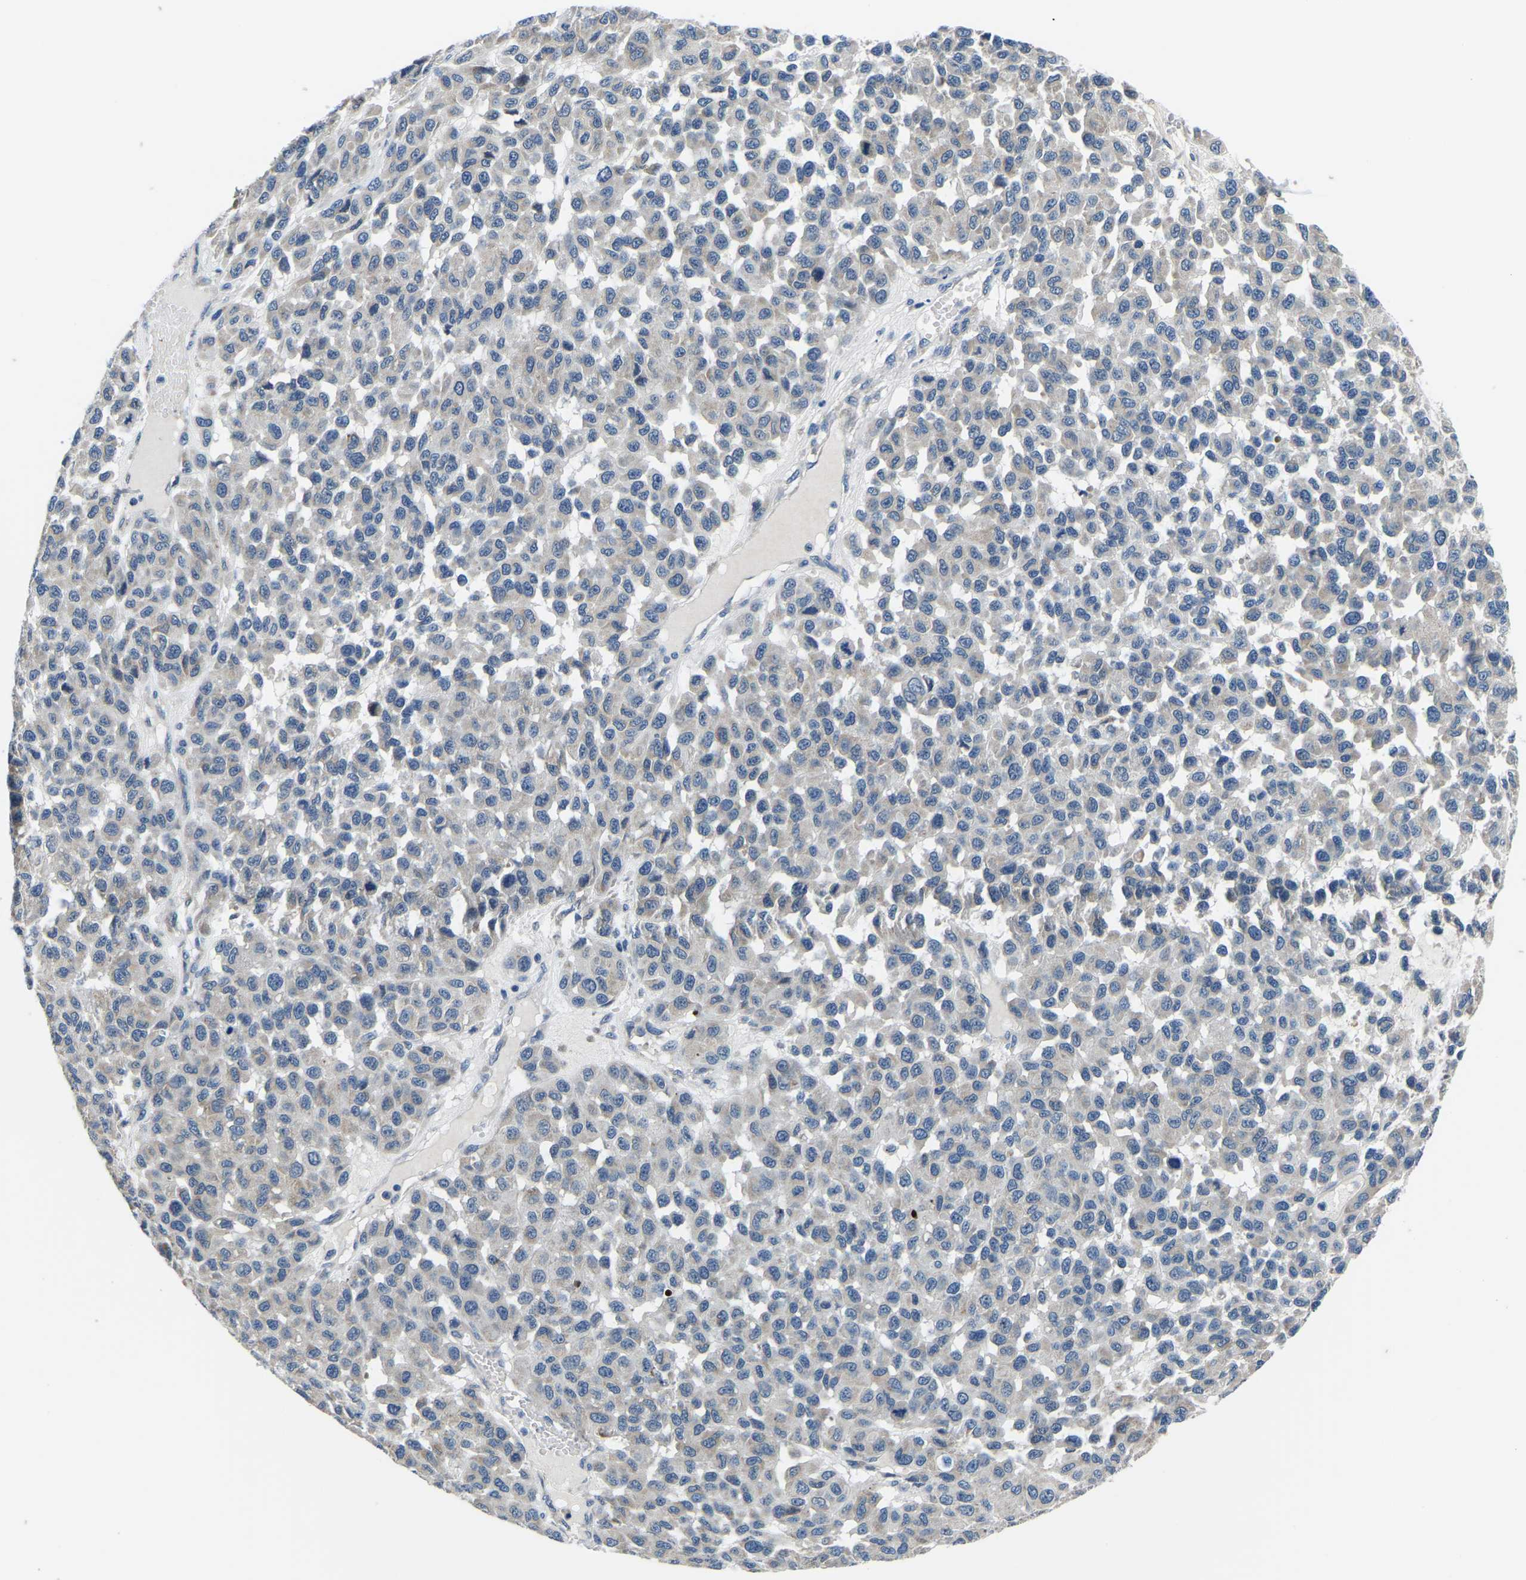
{"staining": {"intensity": "weak", "quantity": "<25%", "location": "cytoplasmic/membranous"}, "tissue": "melanoma", "cell_type": "Tumor cells", "image_type": "cancer", "snomed": [{"axis": "morphology", "description": "Malignant melanoma, NOS"}, {"axis": "topography", "description": "Skin"}], "caption": "Tumor cells show no significant positivity in melanoma. (Brightfield microscopy of DAB (3,3'-diaminobenzidine) IHC at high magnification).", "gene": "LIAS", "patient": {"sex": "male", "age": 62}}